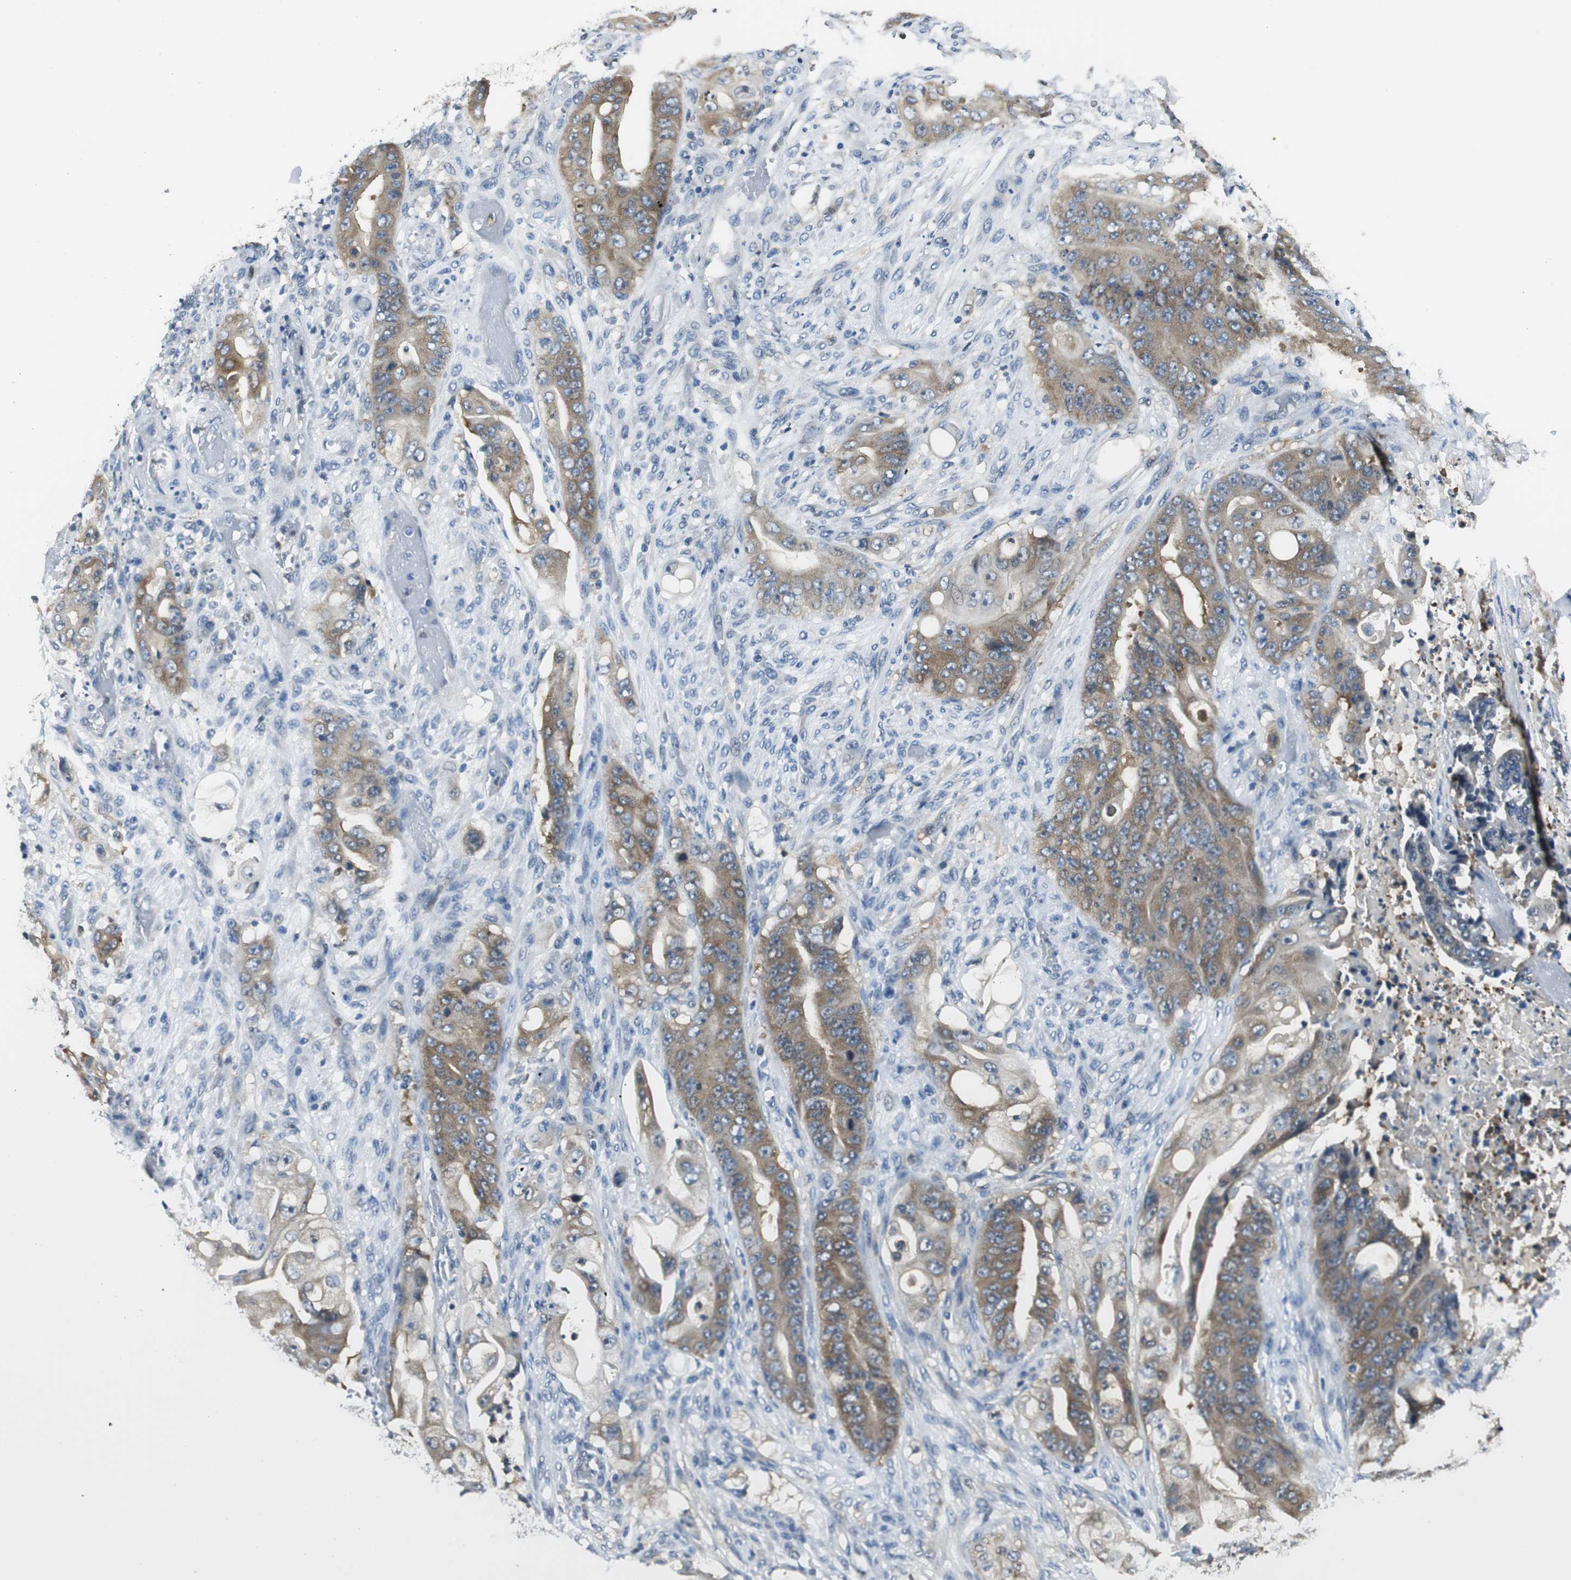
{"staining": {"intensity": "moderate", "quantity": ">75%", "location": "cytoplasmic/membranous"}, "tissue": "stomach cancer", "cell_type": "Tumor cells", "image_type": "cancer", "snomed": [{"axis": "morphology", "description": "Adenocarcinoma, NOS"}, {"axis": "topography", "description": "Stomach"}], "caption": "Immunohistochemical staining of human stomach cancer (adenocarcinoma) shows medium levels of moderate cytoplasmic/membranous positivity in approximately >75% of tumor cells. Immunohistochemistry (ihc) stains the protein in brown and the nuclei are stained blue.", "gene": "ME1", "patient": {"sex": "female", "age": 73}}